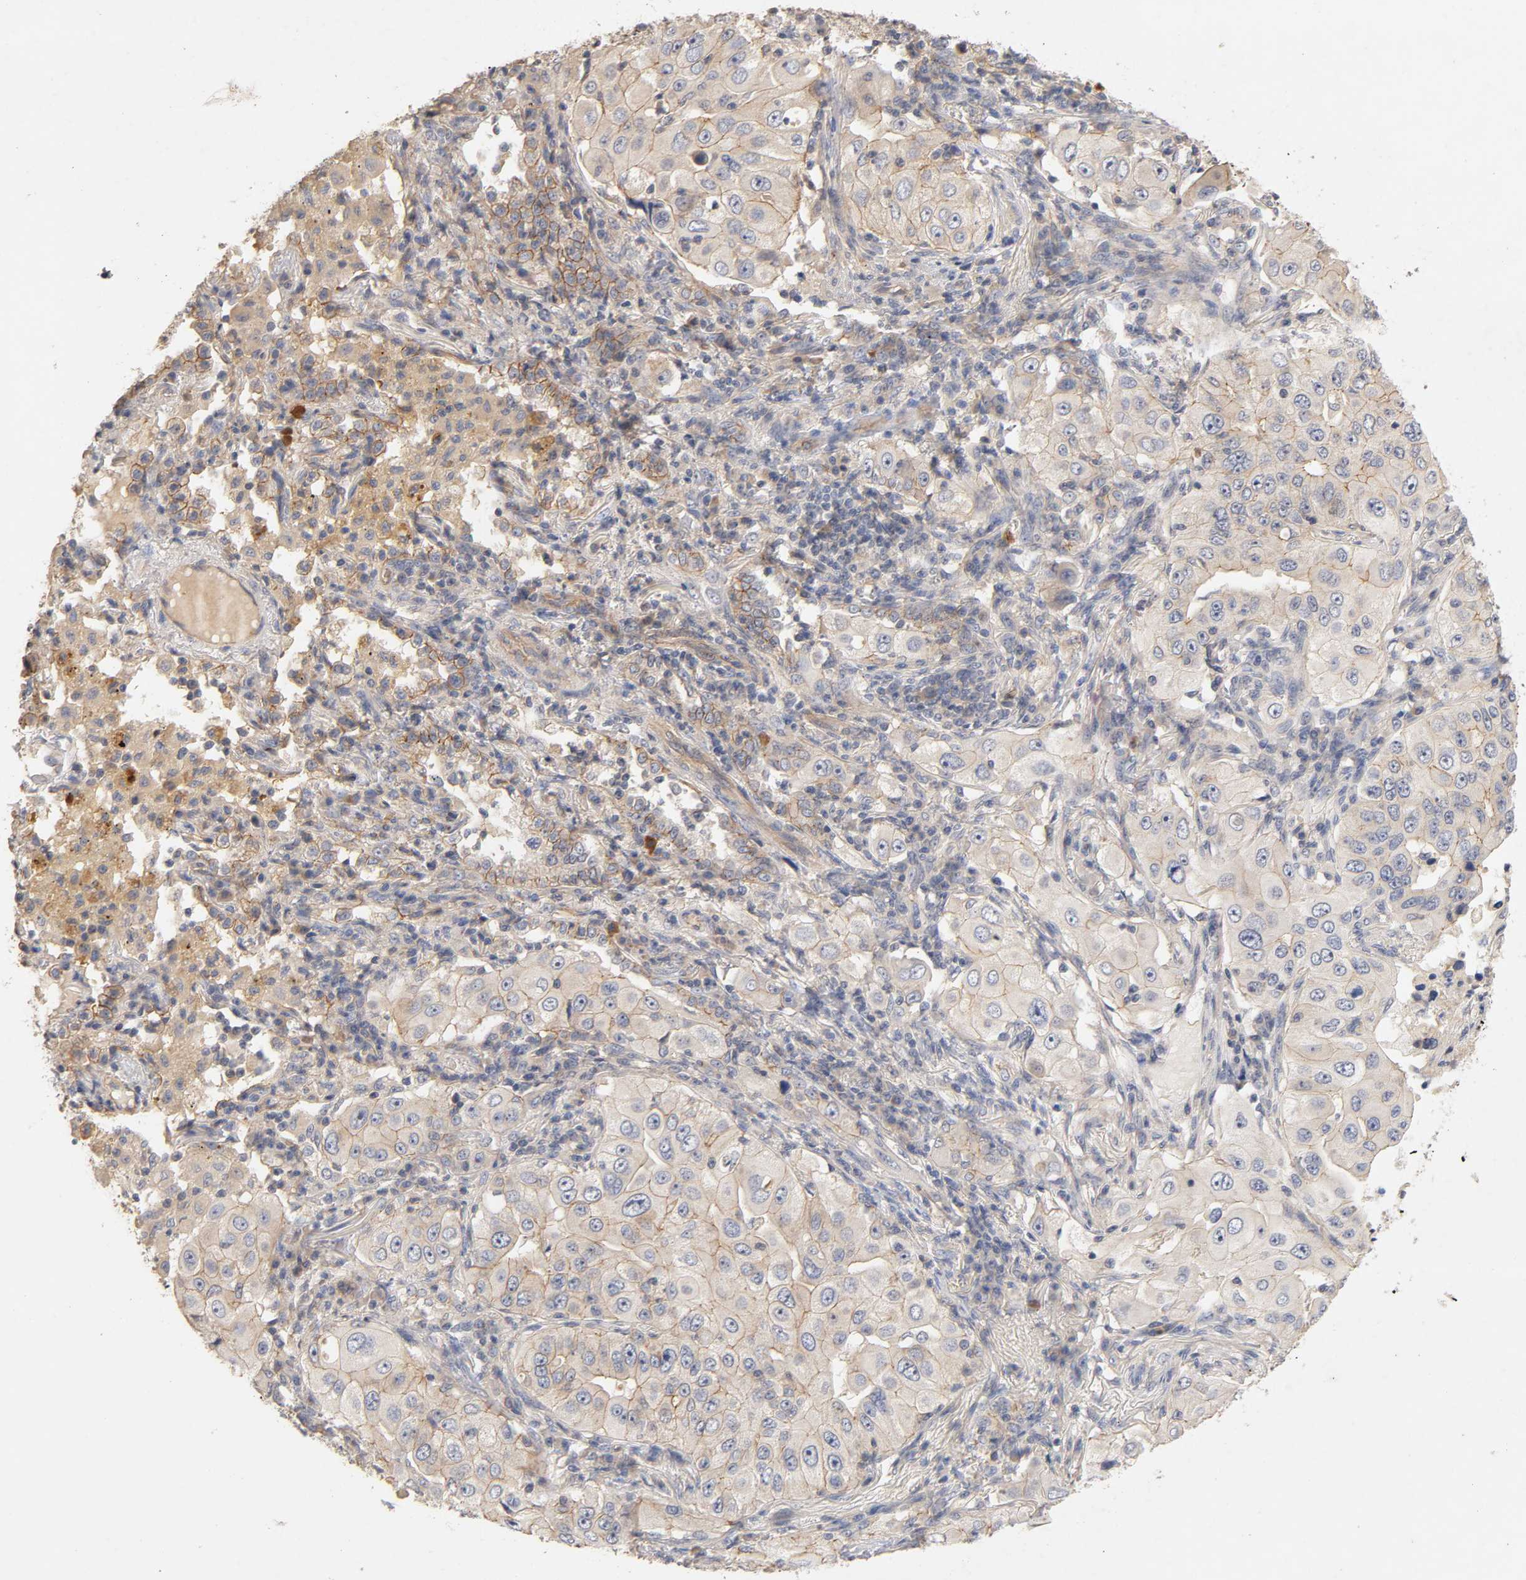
{"staining": {"intensity": "moderate", "quantity": ">75%", "location": "cytoplasmic/membranous"}, "tissue": "lung cancer", "cell_type": "Tumor cells", "image_type": "cancer", "snomed": [{"axis": "morphology", "description": "Adenocarcinoma, NOS"}, {"axis": "topography", "description": "Lung"}], "caption": "Immunohistochemistry micrograph of lung adenocarcinoma stained for a protein (brown), which shows medium levels of moderate cytoplasmic/membranous expression in about >75% of tumor cells.", "gene": "PDZD11", "patient": {"sex": "male", "age": 84}}